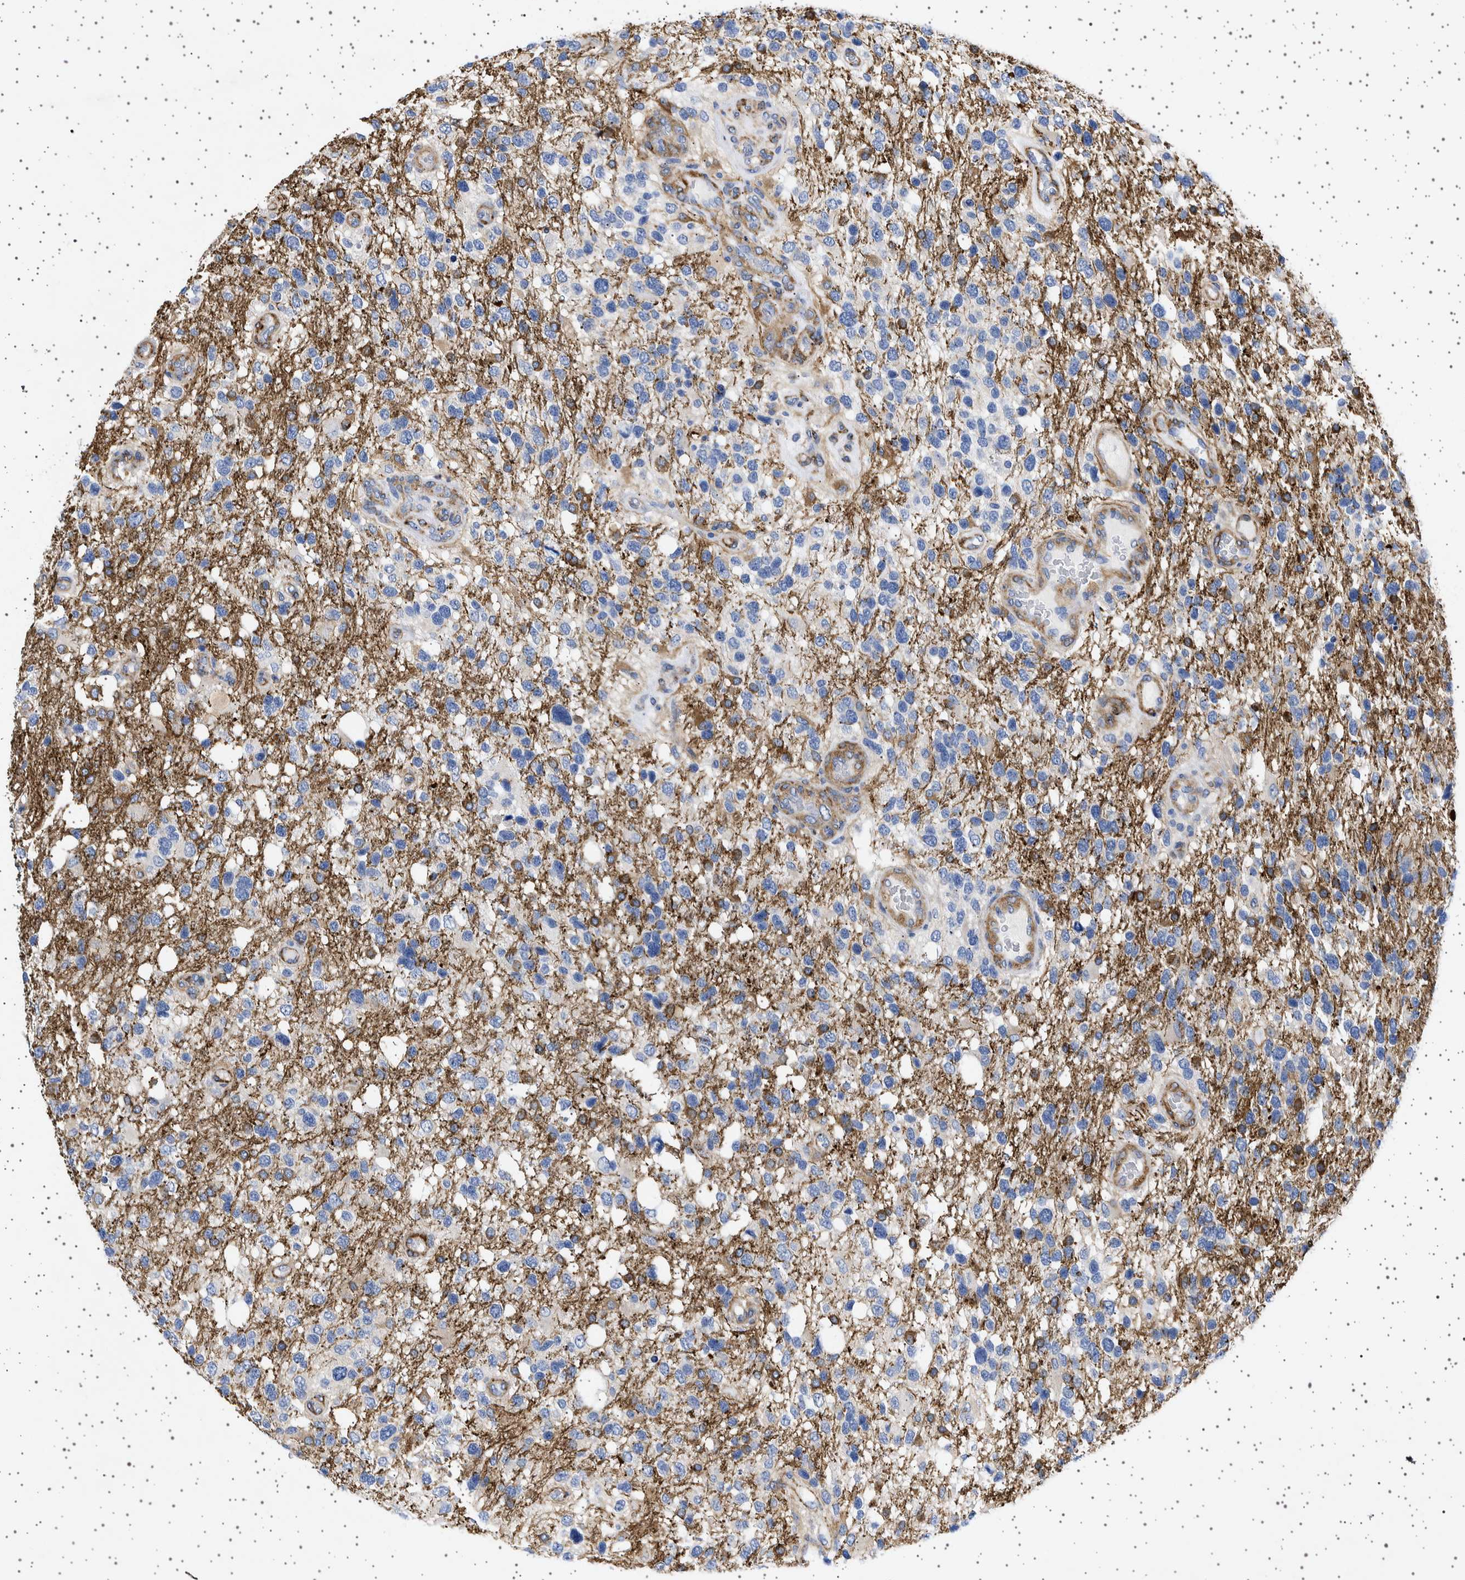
{"staining": {"intensity": "negative", "quantity": "none", "location": "none"}, "tissue": "glioma", "cell_type": "Tumor cells", "image_type": "cancer", "snomed": [{"axis": "morphology", "description": "Glioma, malignant, High grade"}, {"axis": "topography", "description": "Brain"}], "caption": "The IHC image has no significant positivity in tumor cells of glioma tissue.", "gene": "SEPTIN4", "patient": {"sex": "female", "age": 58}}